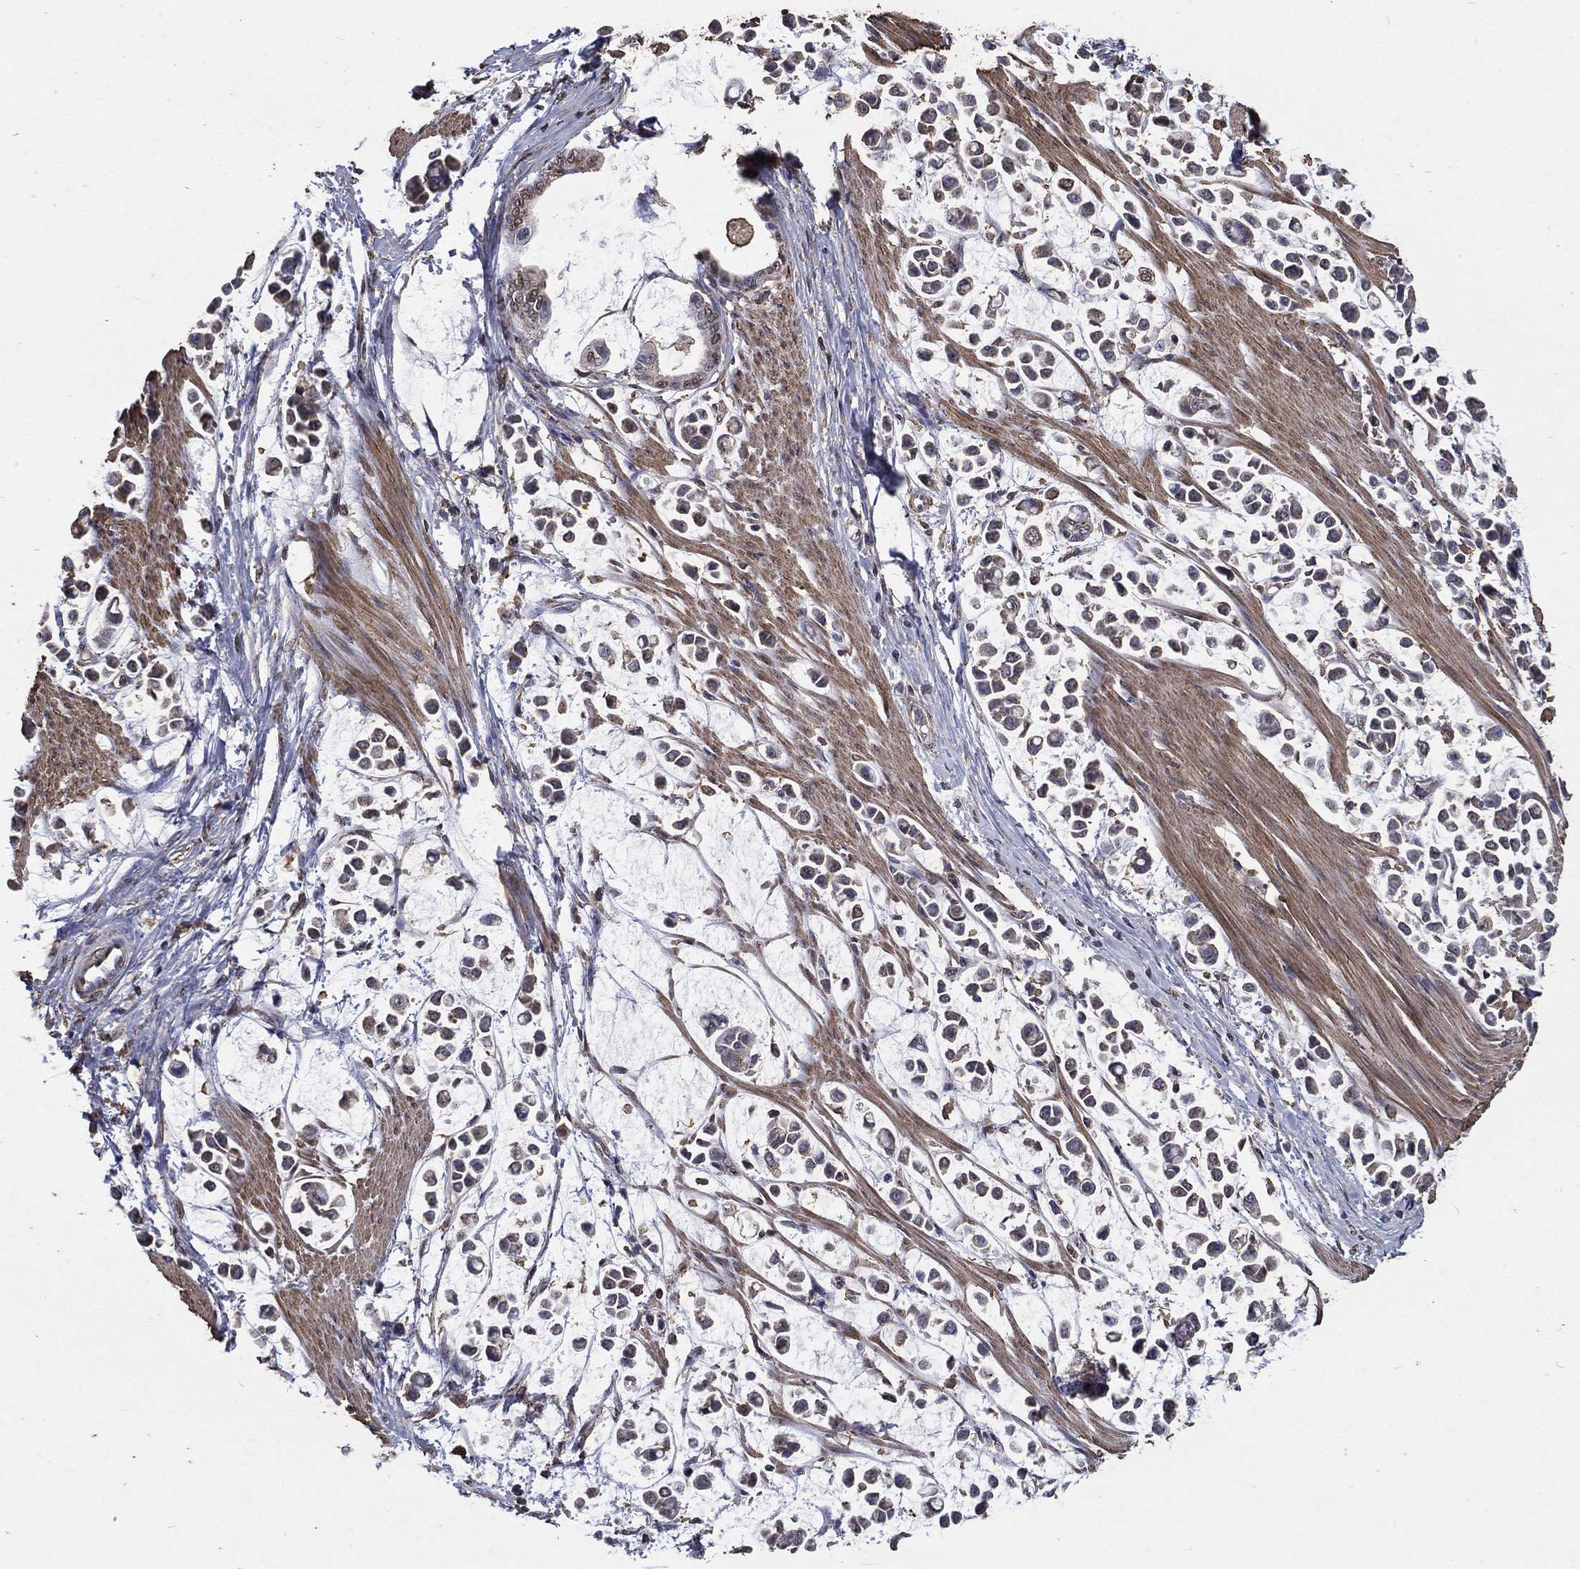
{"staining": {"intensity": "negative", "quantity": "none", "location": "none"}, "tissue": "stomach cancer", "cell_type": "Tumor cells", "image_type": "cancer", "snomed": [{"axis": "morphology", "description": "Adenocarcinoma, NOS"}, {"axis": "topography", "description": "Stomach"}], "caption": "The histopathology image displays no staining of tumor cells in stomach cancer.", "gene": "GPR183", "patient": {"sex": "male", "age": 82}}